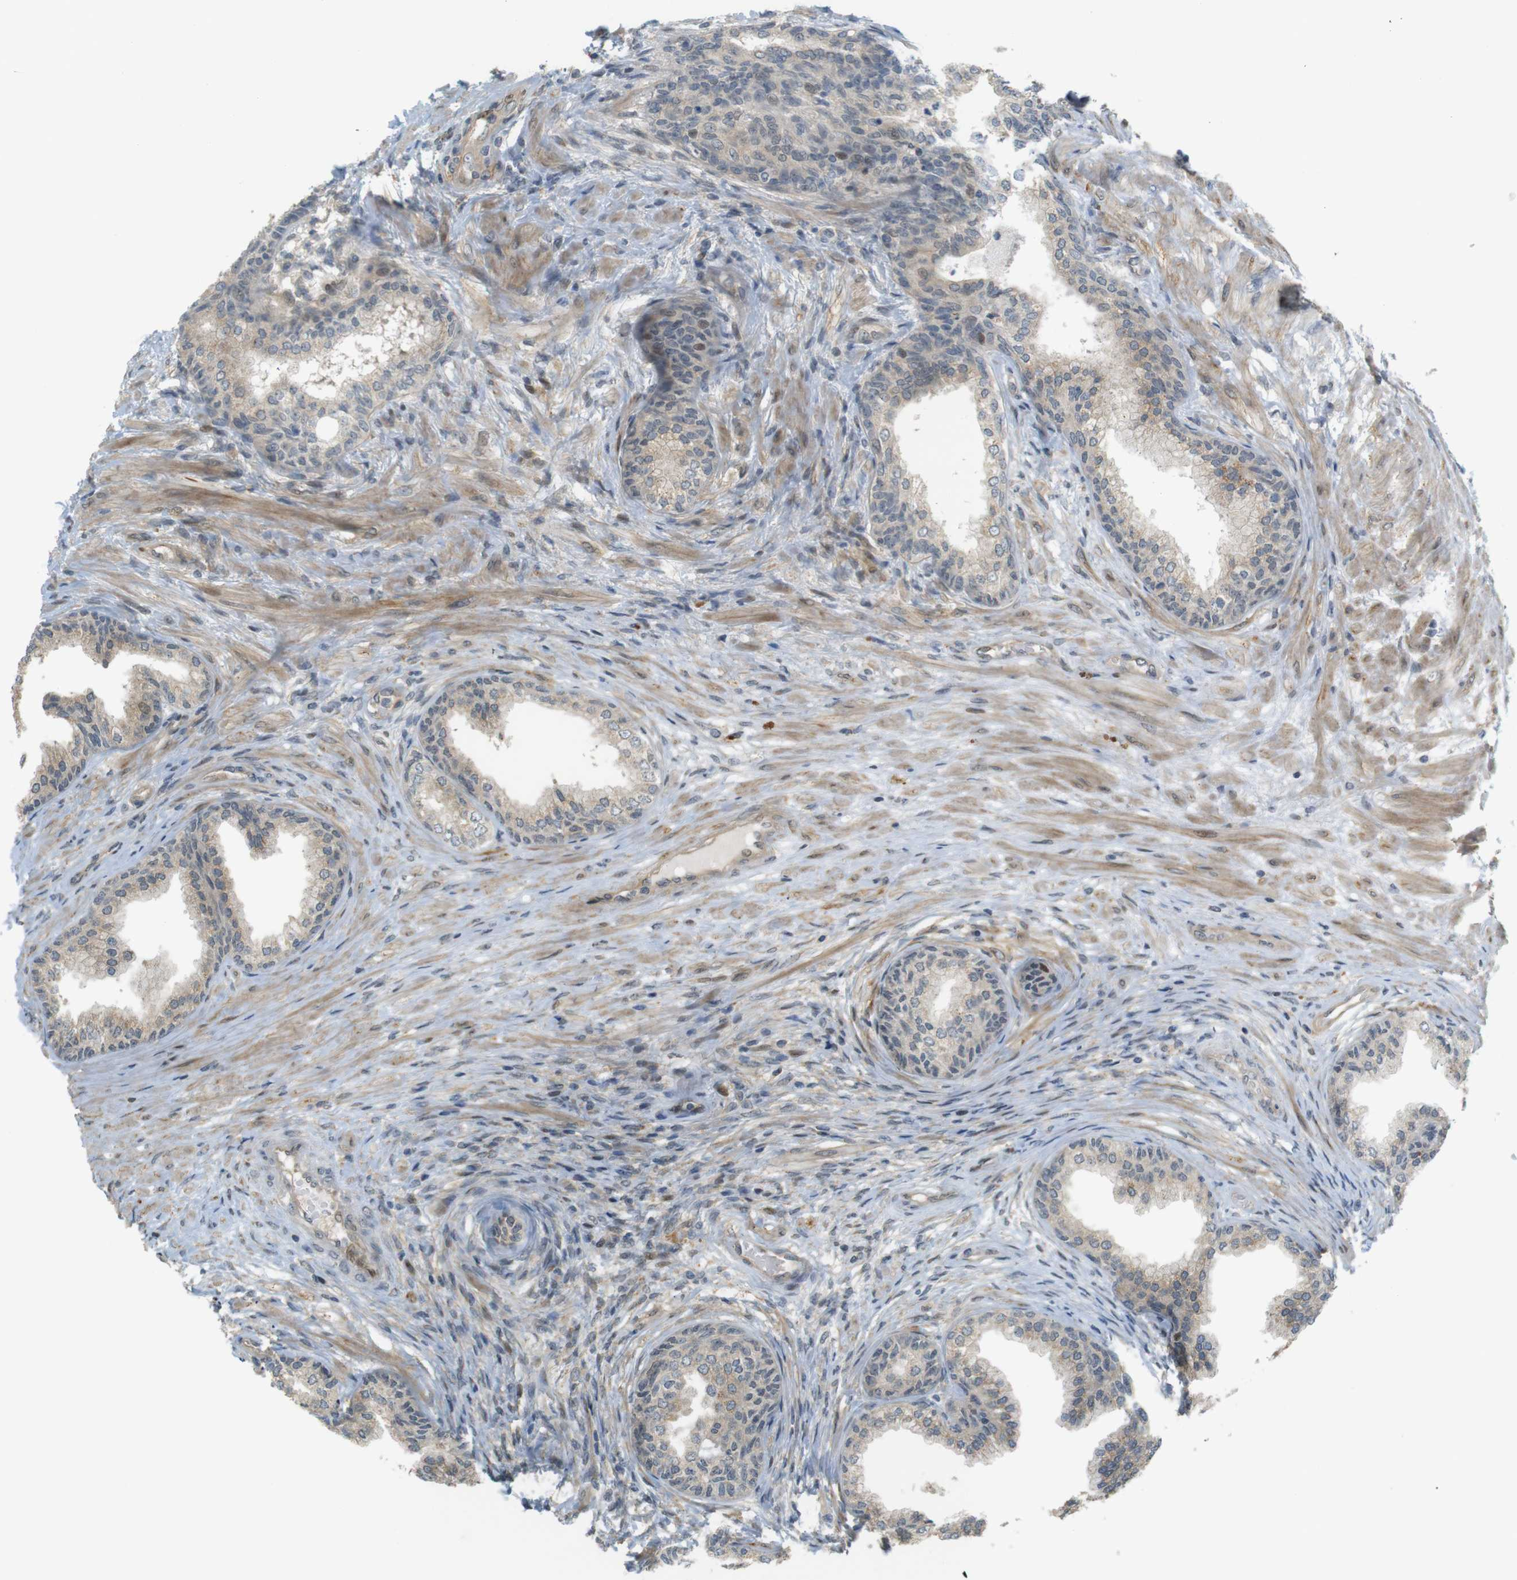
{"staining": {"intensity": "weak", "quantity": "25%-75%", "location": "cytoplasmic/membranous"}, "tissue": "prostate", "cell_type": "Glandular cells", "image_type": "normal", "snomed": [{"axis": "morphology", "description": "Normal tissue, NOS"}, {"axis": "topography", "description": "Prostate"}], "caption": "Glandular cells exhibit low levels of weak cytoplasmic/membranous expression in about 25%-75% of cells in normal human prostate. (DAB IHC, brown staining for protein, blue staining for nuclei).", "gene": "TSPAN9", "patient": {"sex": "male", "age": 76}}